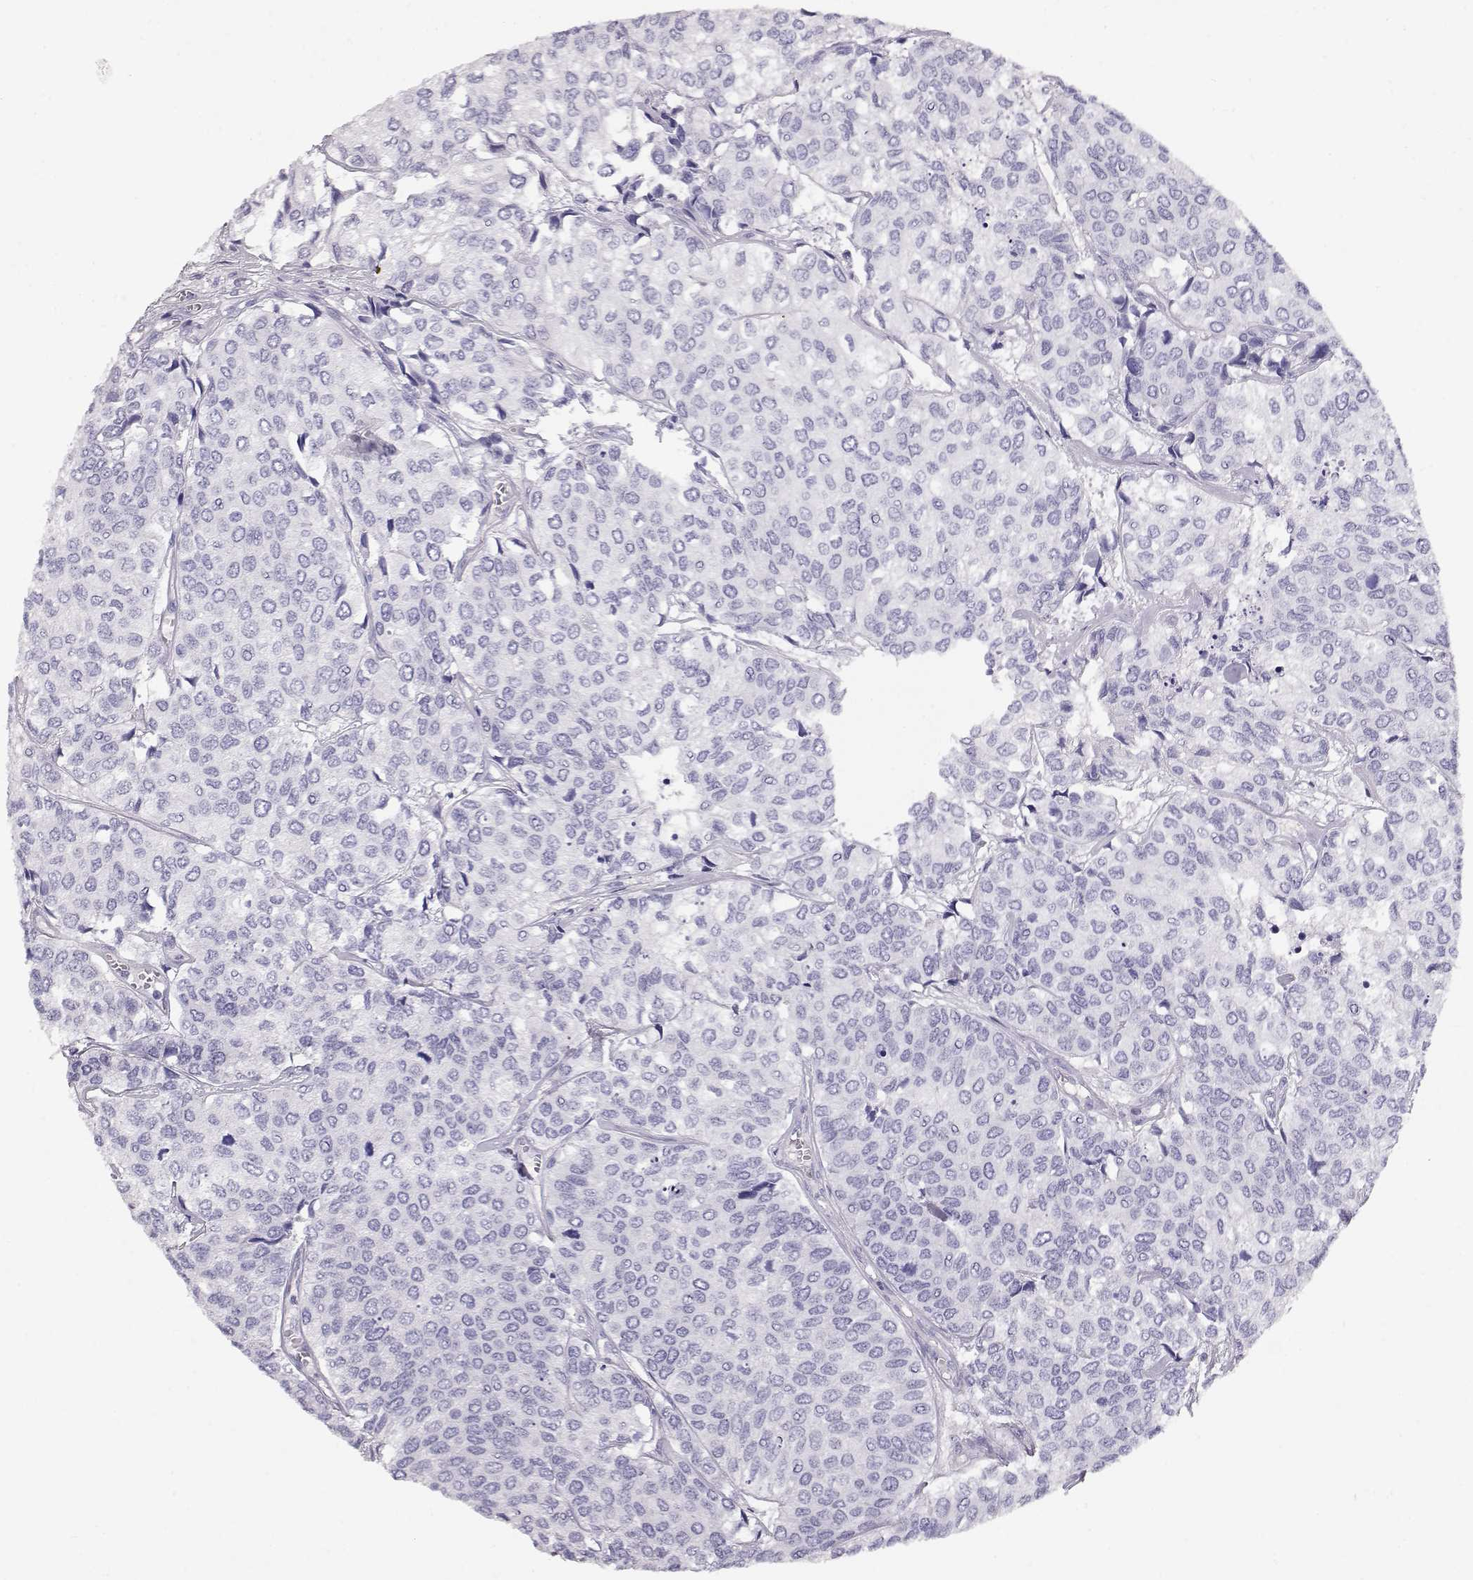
{"staining": {"intensity": "negative", "quantity": "none", "location": "none"}, "tissue": "urothelial cancer", "cell_type": "Tumor cells", "image_type": "cancer", "snomed": [{"axis": "morphology", "description": "Urothelial carcinoma, High grade"}, {"axis": "topography", "description": "Urinary bladder"}], "caption": "High power microscopy photomicrograph of an immunohistochemistry micrograph of urothelial cancer, revealing no significant staining in tumor cells. The staining is performed using DAB (3,3'-diaminobenzidine) brown chromogen with nuclei counter-stained in using hematoxylin.", "gene": "MAGEC1", "patient": {"sex": "male", "age": 73}}